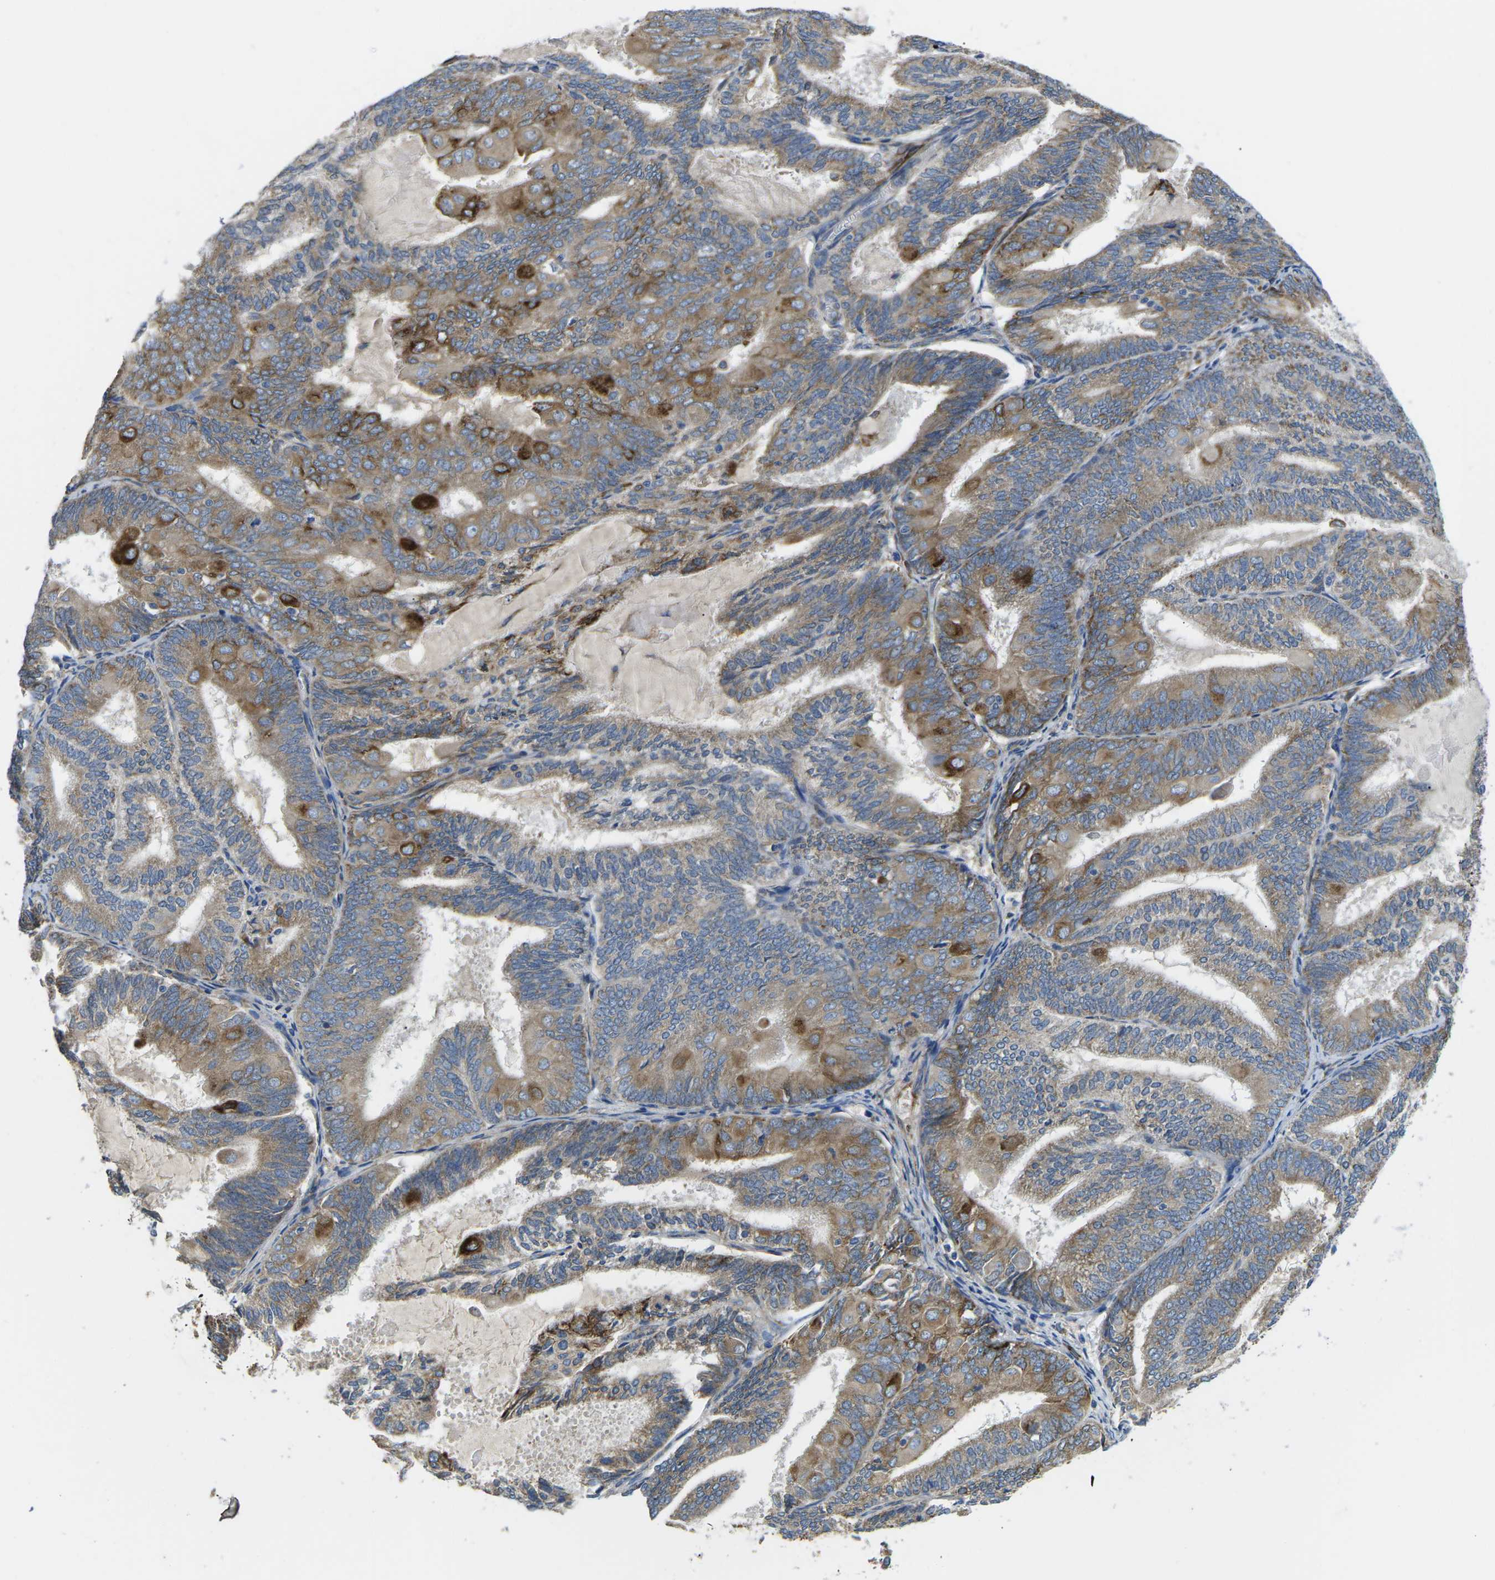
{"staining": {"intensity": "moderate", "quantity": ">75%", "location": "cytoplasmic/membranous"}, "tissue": "endometrial cancer", "cell_type": "Tumor cells", "image_type": "cancer", "snomed": [{"axis": "morphology", "description": "Adenocarcinoma, NOS"}, {"axis": "topography", "description": "Endometrium"}], "caption": "Moderate cytoplasmic/membranous positivity for a protein is present in about >75% of tumor cells of adenocarcinoma (endometrial) using immunohistochemistry (IHC).", "gene": "PDZD8", "patient": {"sex": "female", "age": 81}}